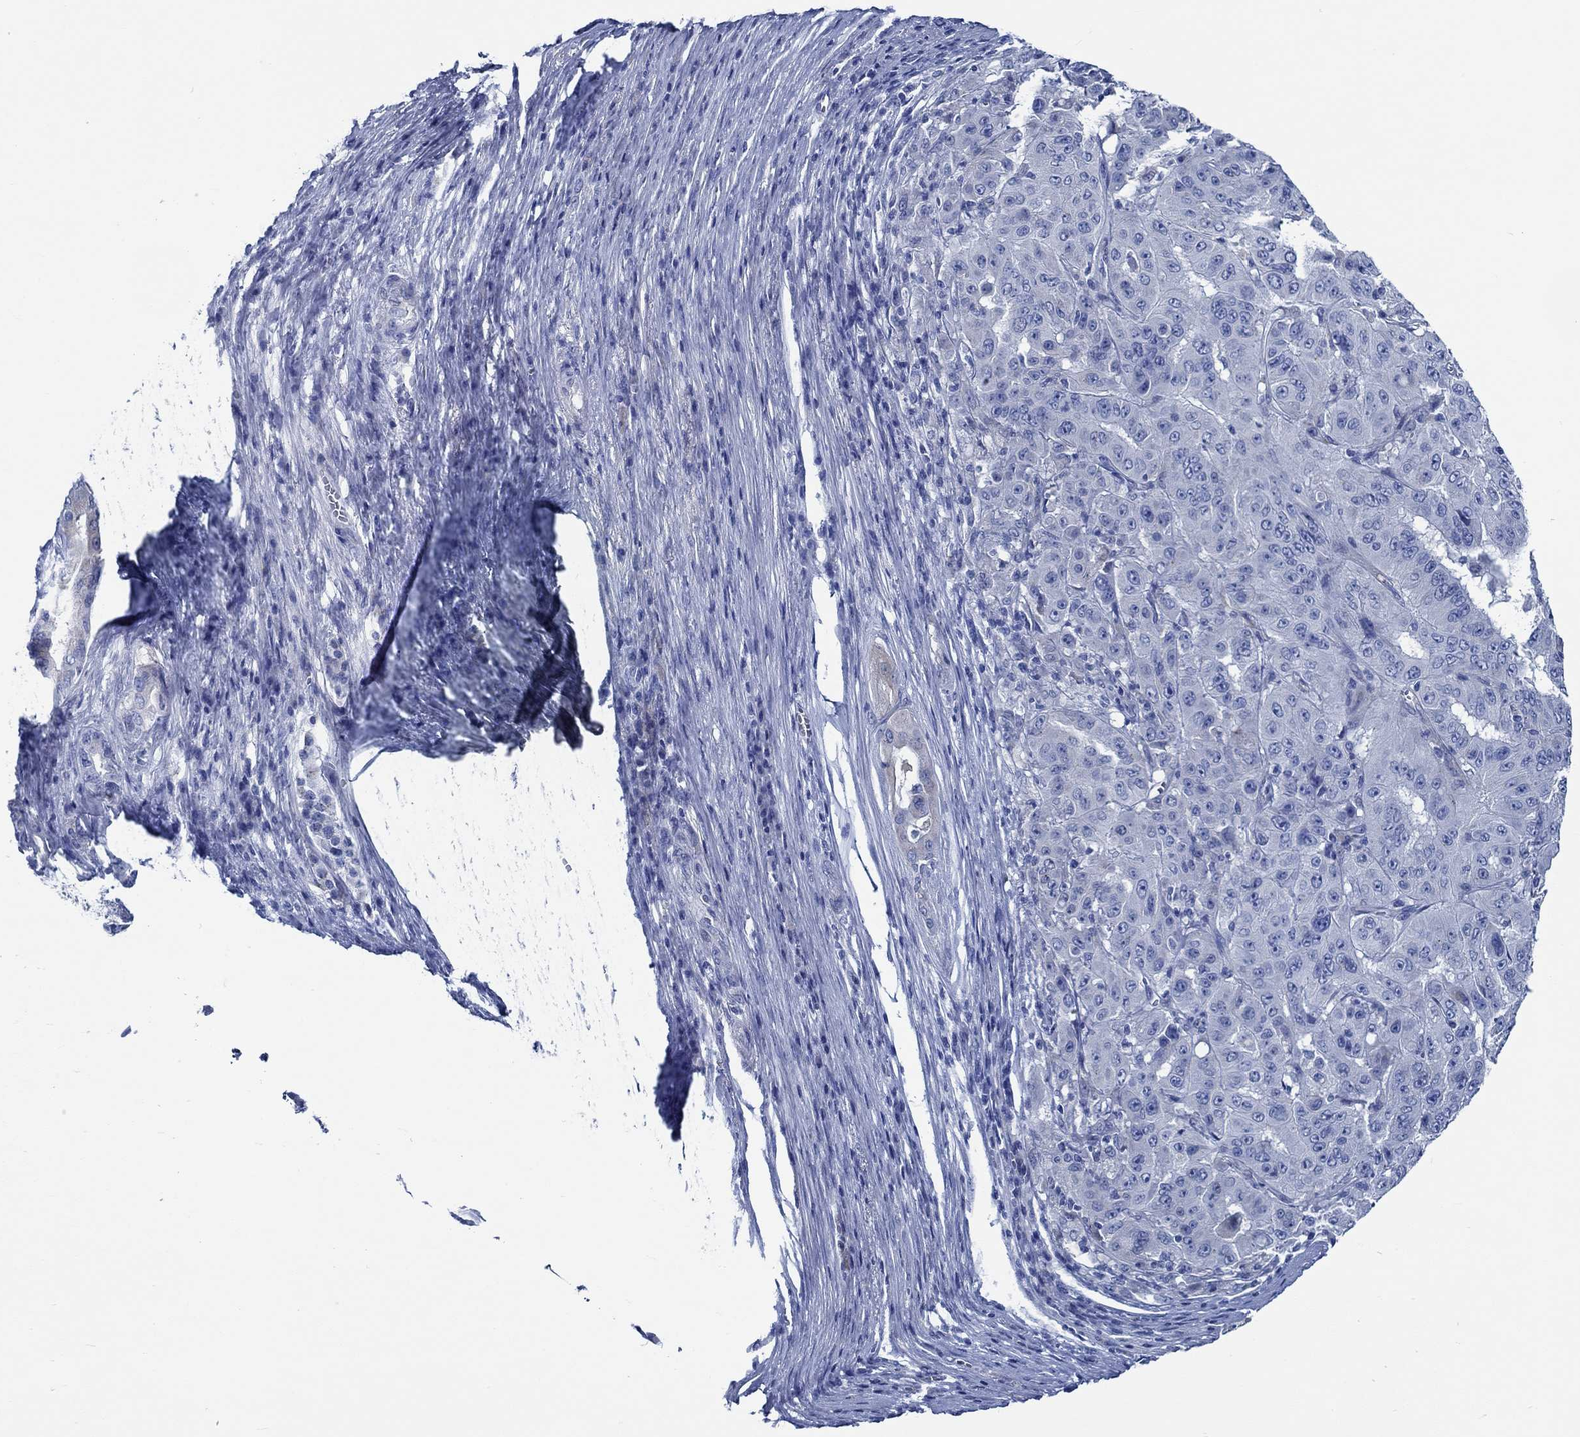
{"staining": {"intensity": "negative", "quantity": "none", "location": "none"}, "tissue": "pancreatic cancer", "cell_type": "Tumor cells", "image_type": "cancer", "snomed": [{"axis": "morphology", "description": "Adenocarcinoma, NOS"}, {"axis": "topography", "description": "Pancreas"}], "caption": "Pancreatic cancer was stained to show a protein in brown. There is no significant expression in tumor cells. Brightfield microscopy of IHC stained with DAB (3,3'-diaminobenzidine) (brown) and hematoxylin (blue), captured at high magnification.", "gene": "SVEP1", "patient": {"sex": "male", "age": 63}}